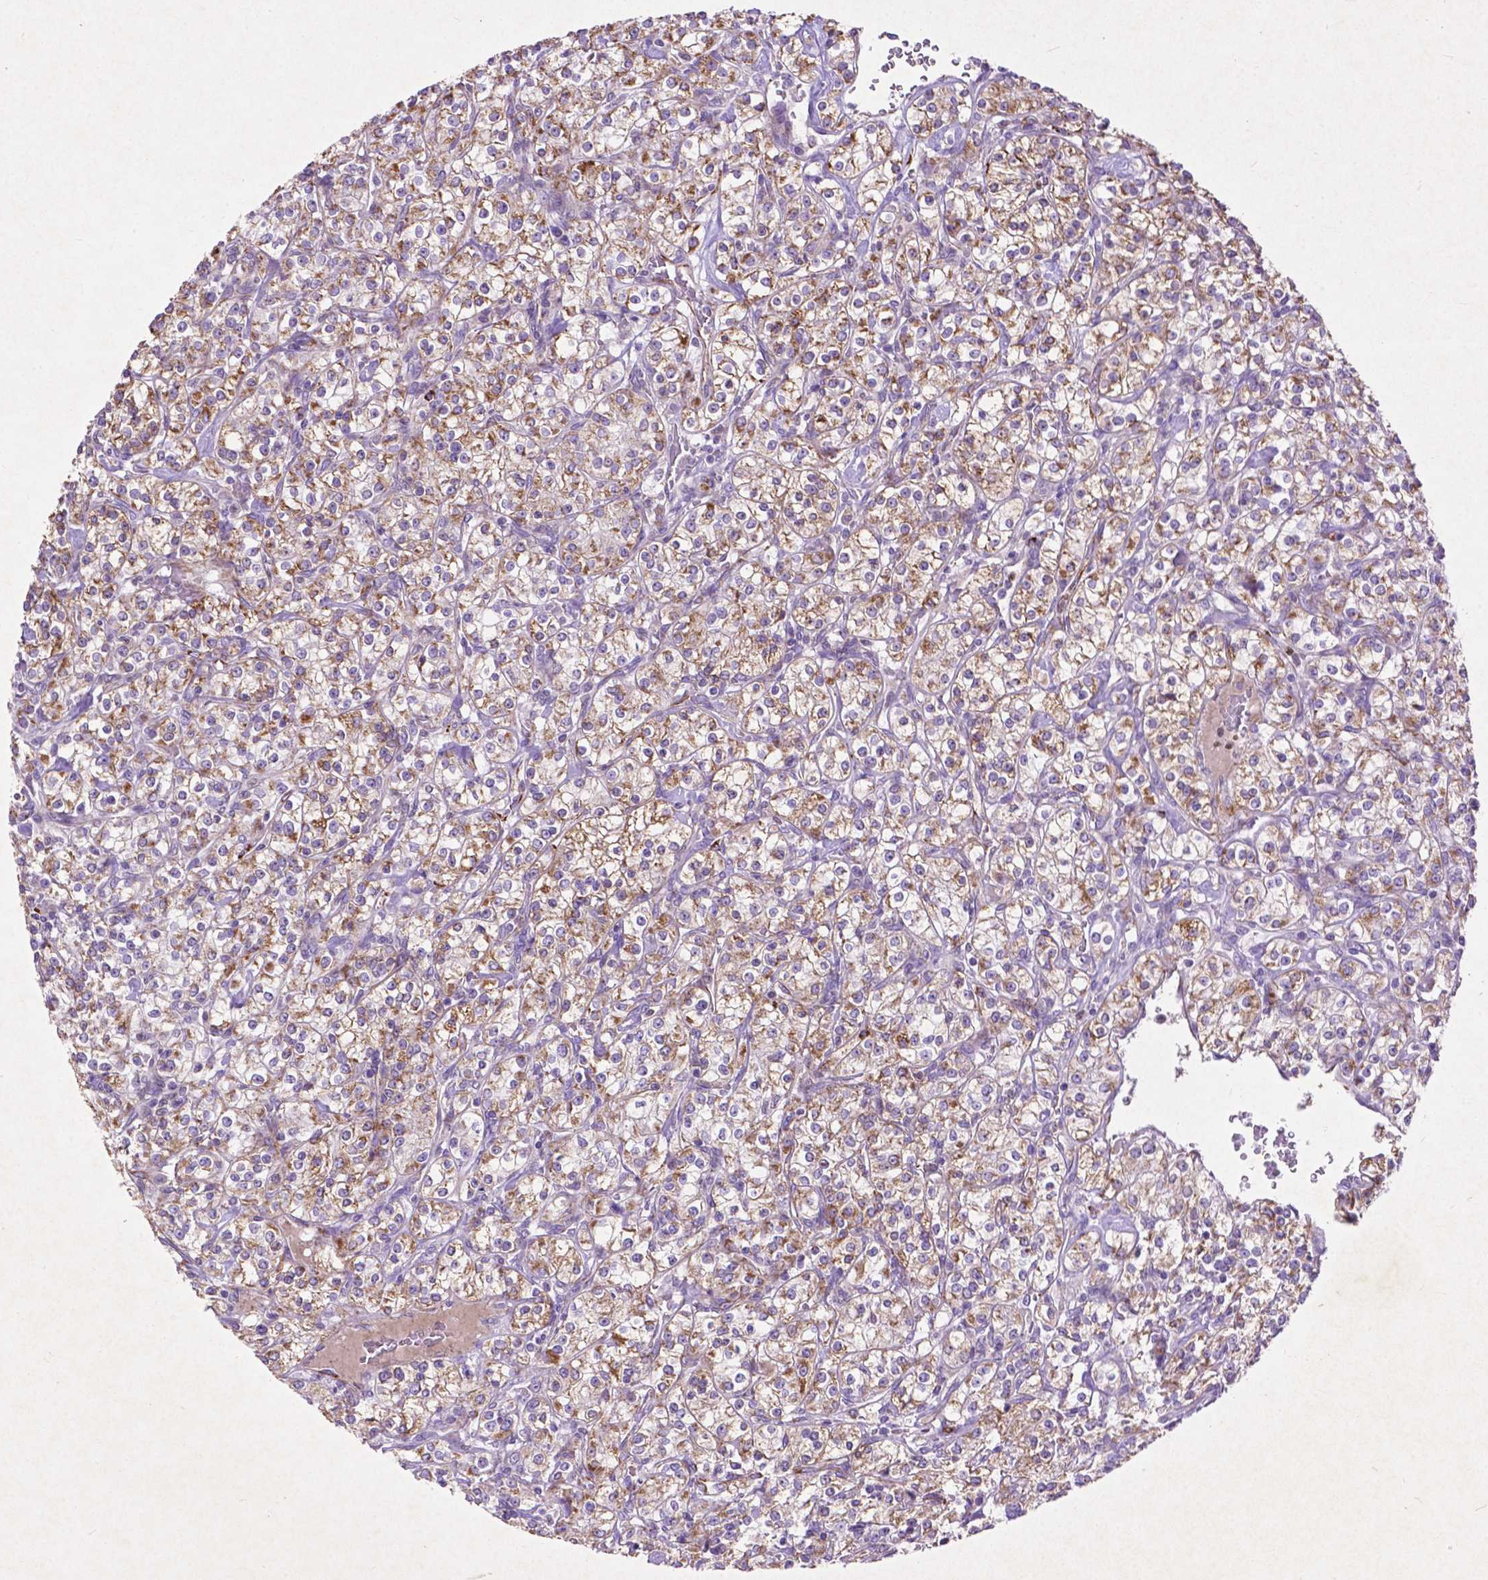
{"staining": {"intensity": "moderate", "quantity": ">75%", "location": "cytoplasmic/membranous"}, "tissue": "renal cancer", "cell_type": "Tumor cells", "image_type": "cancer", "snomed": [{"axis": "morphology", "description": "Adenocarcinoma, NOS"}, {"axis": "topography", "description": "Kidney"}], "caption": "High-magnification brightfield microscopy of renal cancer stained with DAB (brown) and counterstained with hematoxylin (blue). tumor cells exhibit moderate cytoplasmic/membranous staining is seen in about>75% of cells.", "gene": "THEGL", "patient": {"sex": "male", "age": 77}}